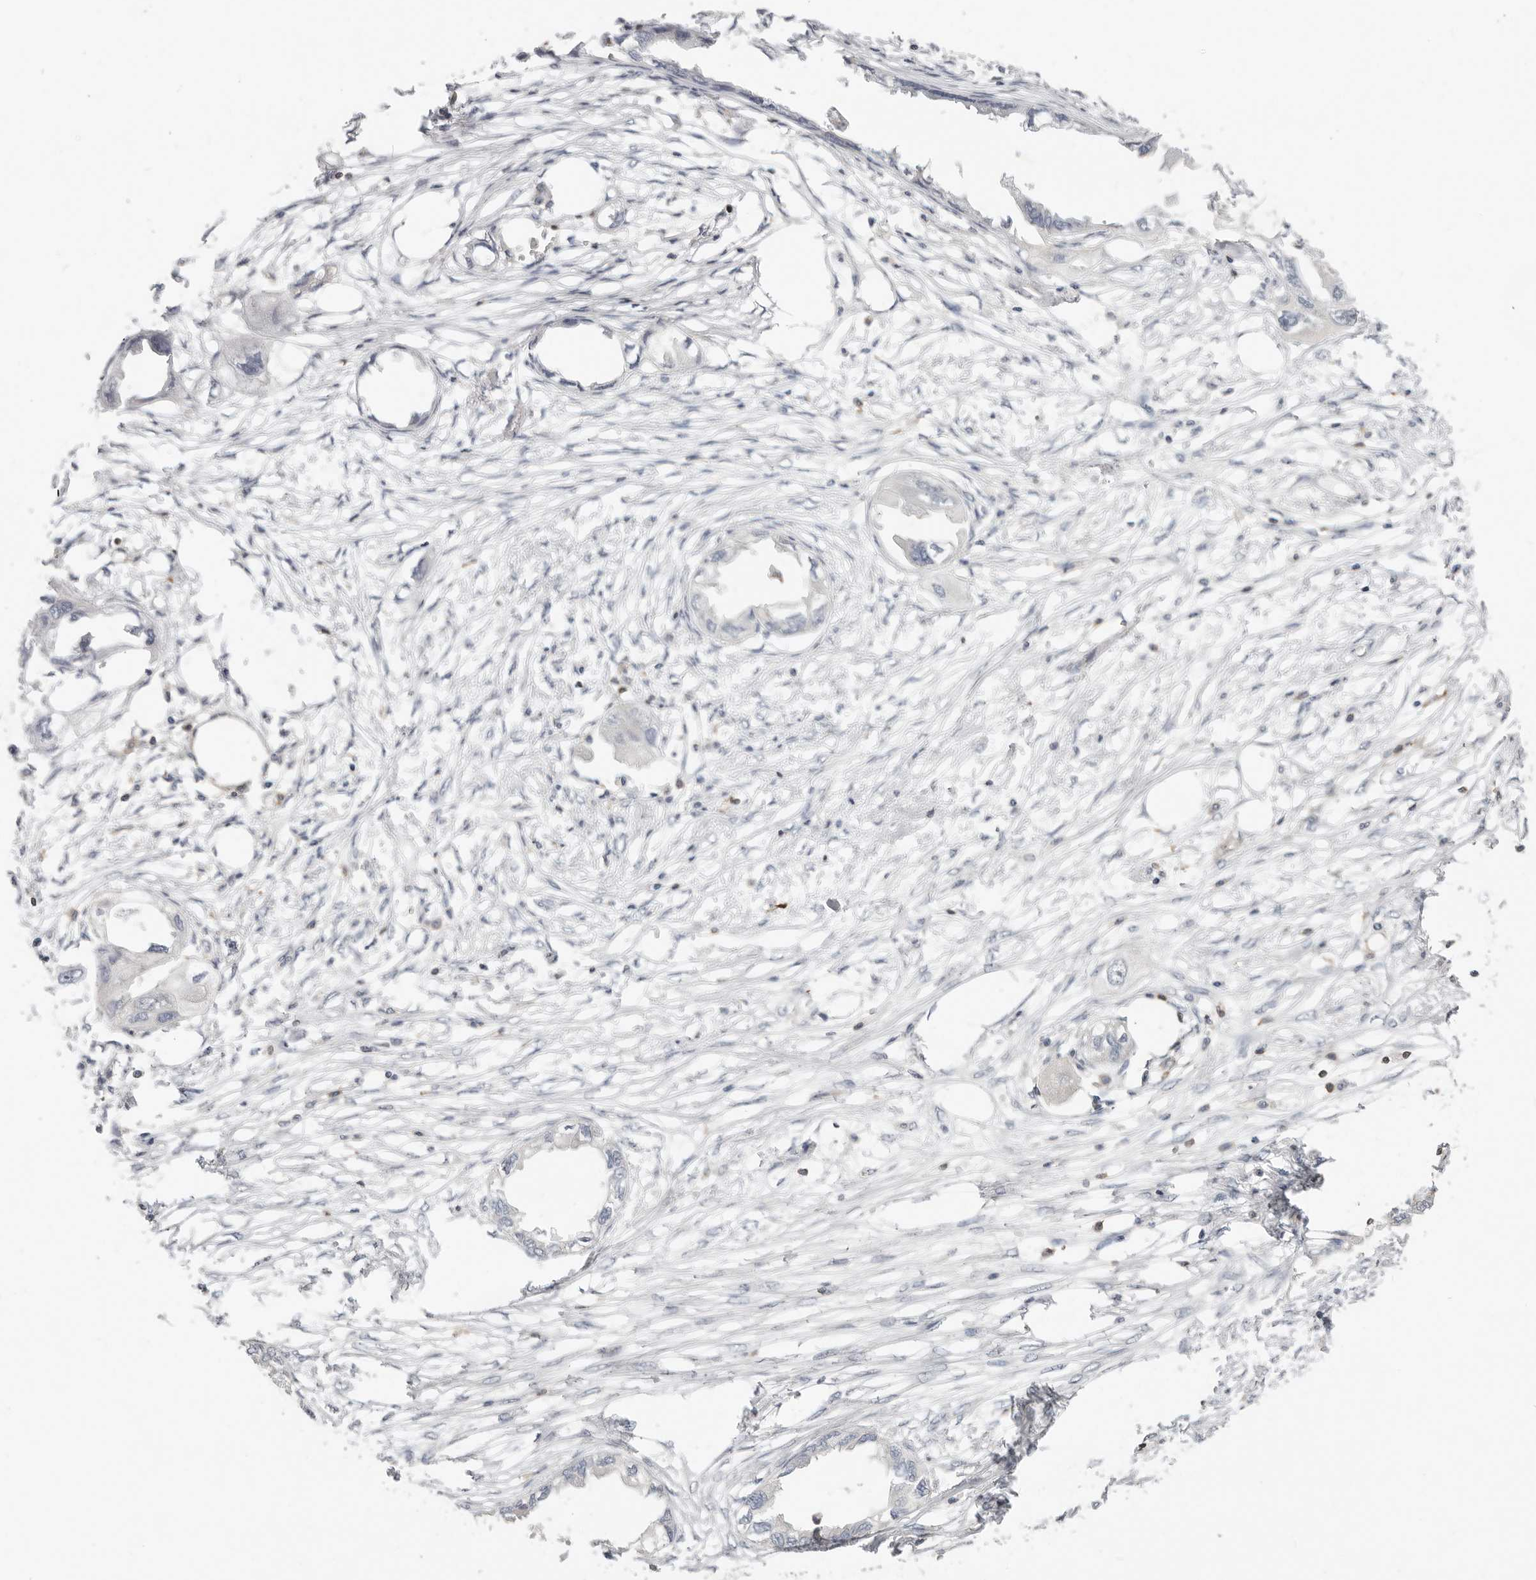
{"staining": {"intensity": "negative", "quantity": "none", "location": "none"}, "tissue": "endometrial cancer", "cell_type": "Tumor cells", "image_type": "cancer", "snomed": [{"axis": "morphology", "description": "Adenocarcinoma, NOS"}, {"axis": "morphology", "description": "Adenocarcinoma, metastatic, NOS"}, {"axis": "topography", "description": "Adipose tissue"}, {"axis": "topography", "description": "Endometrium"}], "caption": "High power microscopy image of an immunohistochemistry (IHC) image of endometrial cancer (adenocarcinoma), revealing no significant positivity in tumor cells. (Stains: DAB (3,3'-diaminobenzidine) IHC with hematoxylin counter stain, Microscopy: brightfield microscopy at high magnification).", "gene": "TMEM63B", "patient": {"sex": "female", "age": 67}}